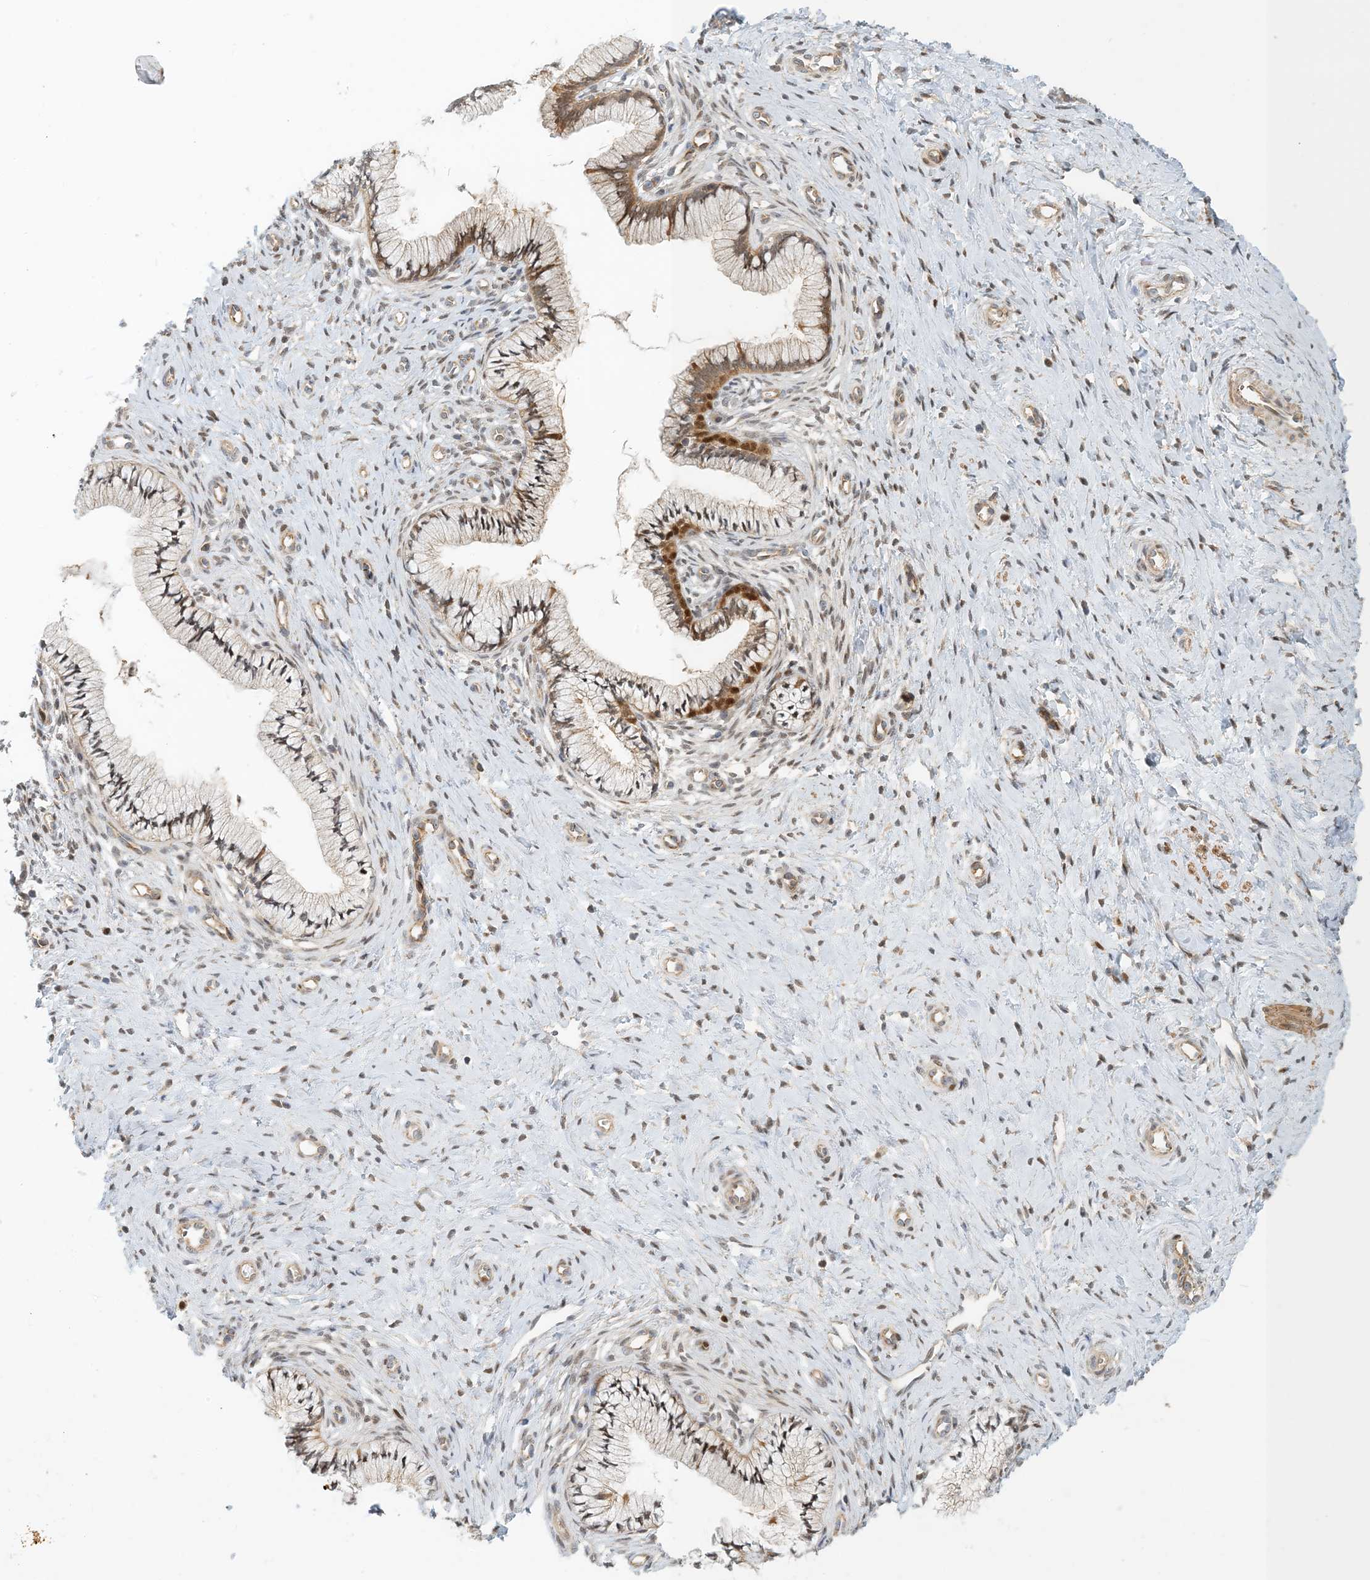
{"staining": {"intensity": "moderate", "quantity": "25%-75%", "location": "cytoplasmic/membranous"}, "tissue": "cervix", "cell_type": "Glandular cells", "image_type": "normal", "snomed": [{"axis": "morphology", "description": "Normal tissue, NOS"}, {"axis": "topography", "description": "Cervix"}], "caption": "Cervix stained with a brown dye shows moderate cytoplasmic/membranous positive expression in approximately 25%-75% of glandular cells.", "gene": "MAPKBP1", "patient": {"sex": "female", "age": 36}}